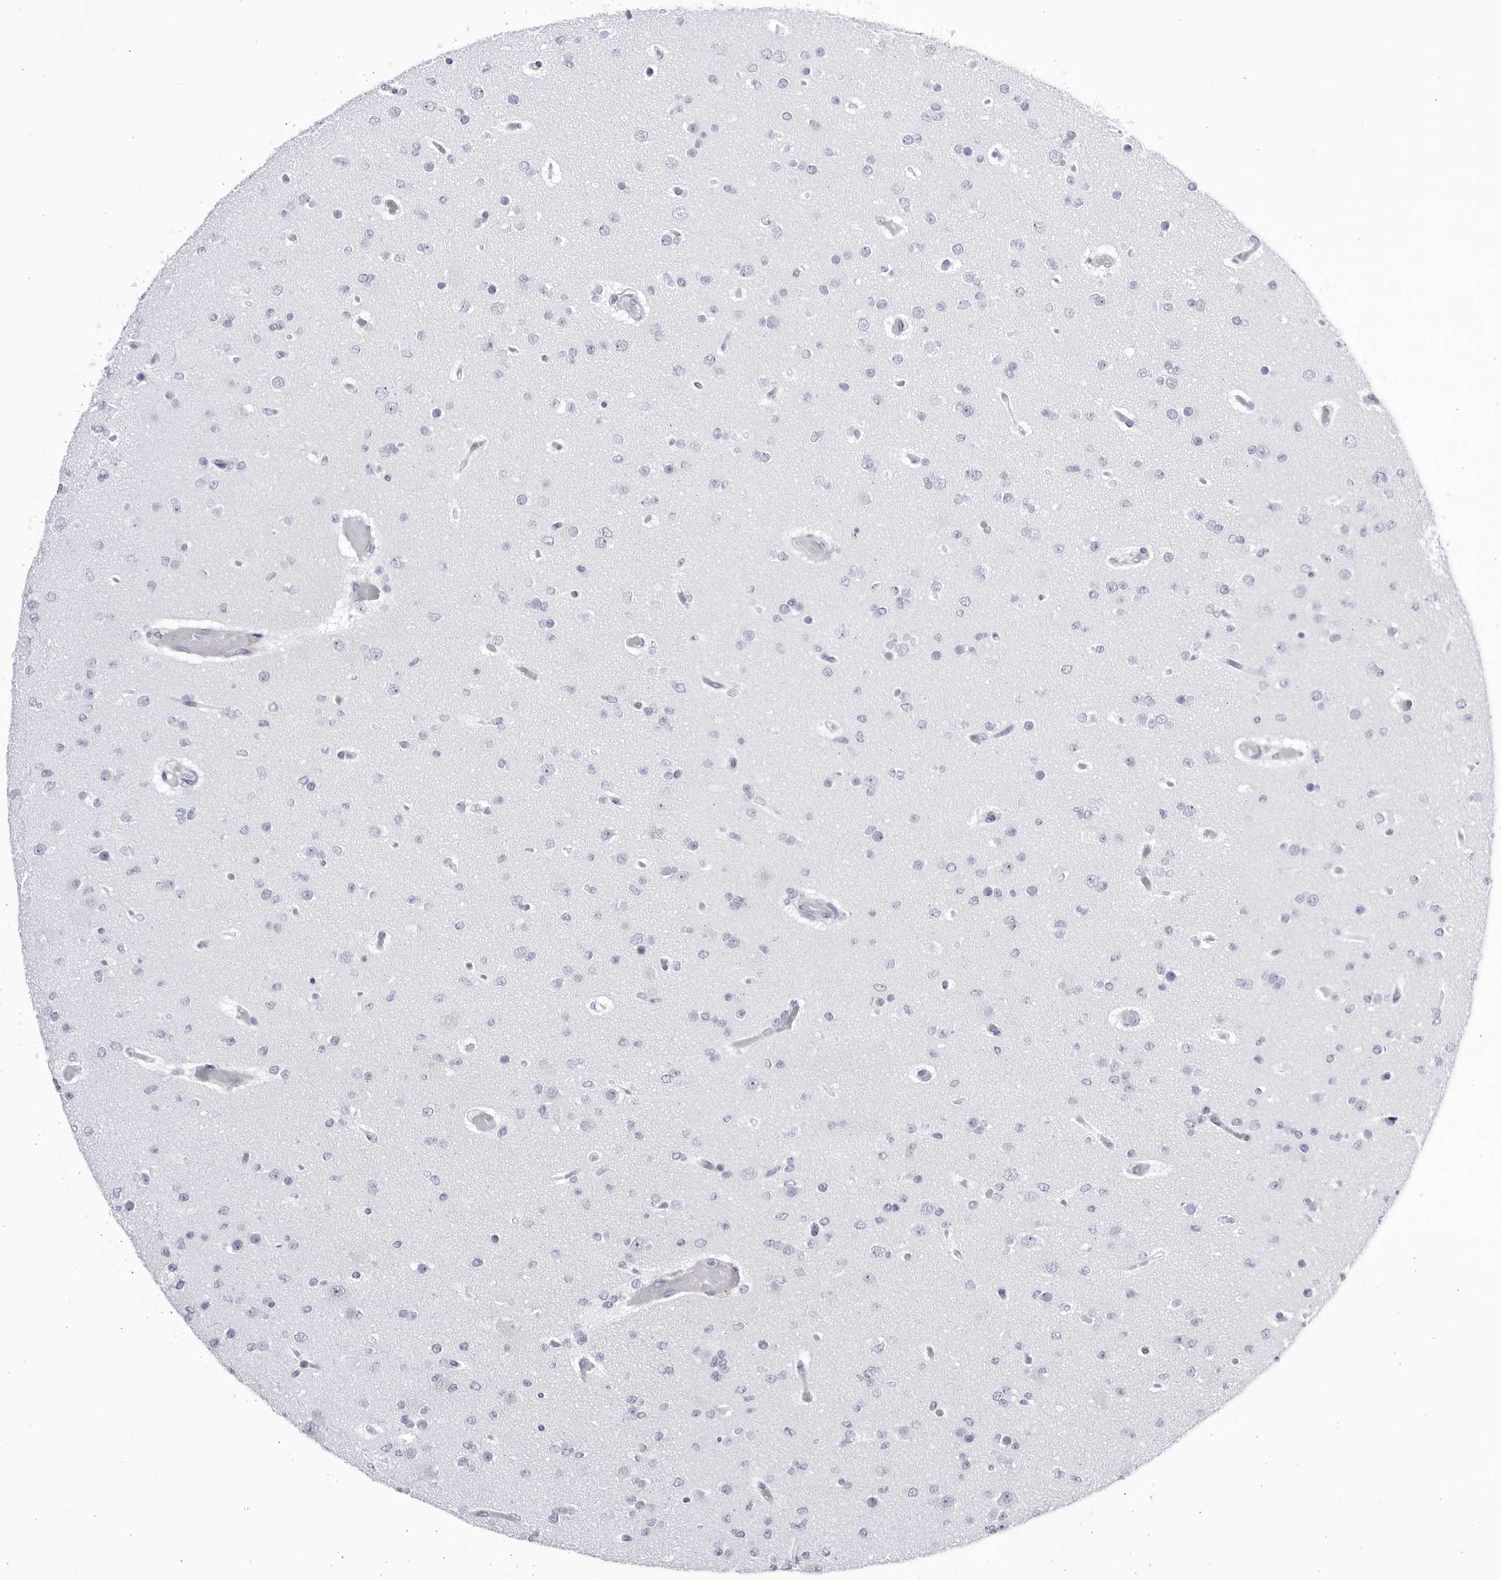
{"staining": {"intensity": "negative", "quantity": "none", "location": "none"}, "tissue": "glioma", "cell_type": "Tumor cells", "image_type": "cancer", "snomed": [{"axis": "morphology", "description": "Glioma, malignant, Low grade"}, {"axis": "topography", "description": "Brain"}], "caption": "An IHC micrograph of malignant glioma (low-grade) is shown. There is no staining in tumor cells of malignant glioma (low-grade).", "gene": "CCDC181", "patient": {"sex": "female", "age": 22}}